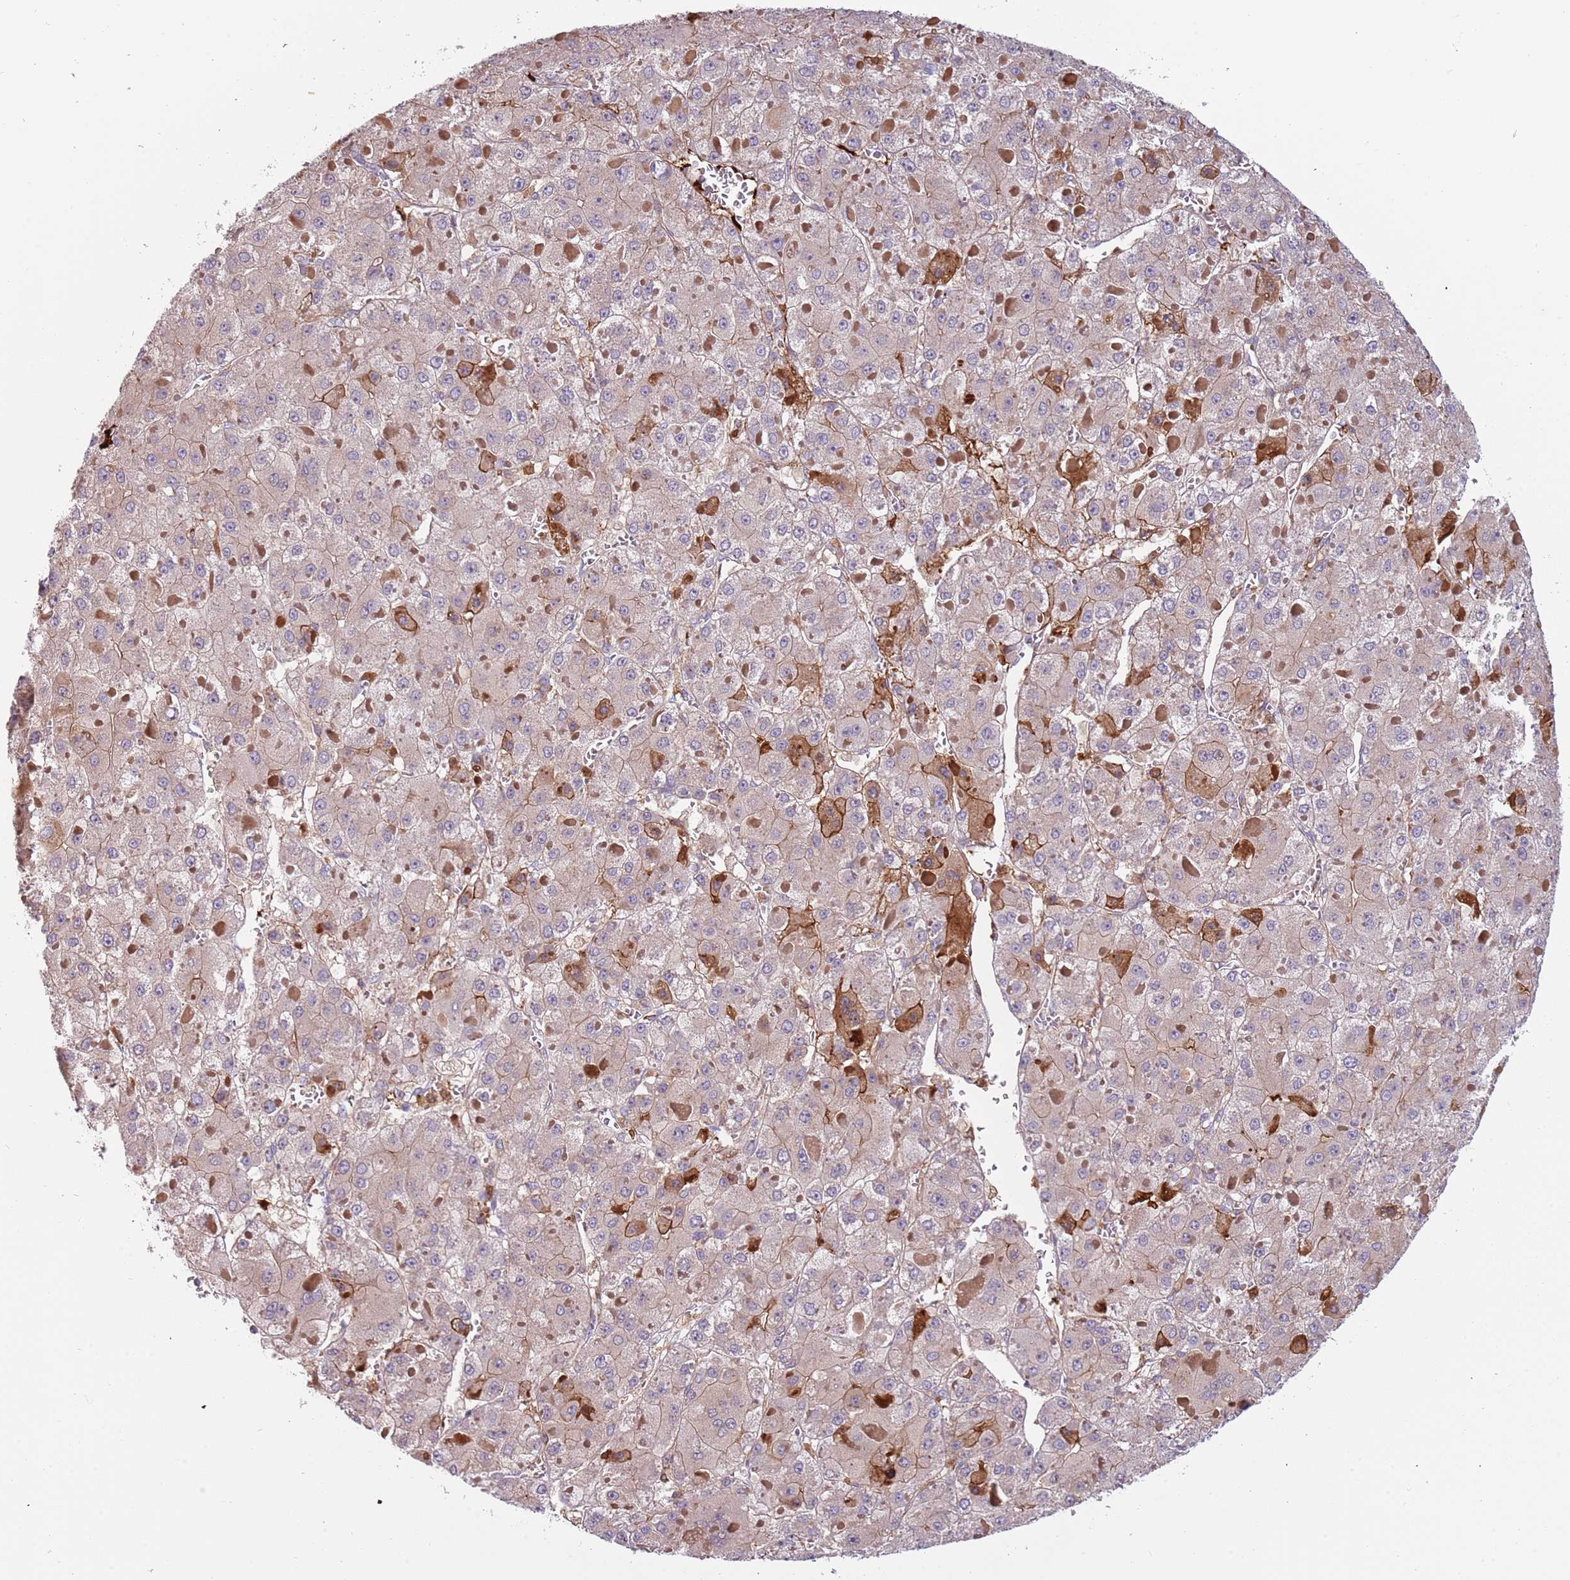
{"staining": {"intensity": "moderate", "quantity": "<25%", "location": "cytoplasmic/membranous"}, "tissue": "liver cancer", "cell_type": "Tumor cells", "image_type": "cancer", "snomed": [{"axis": "morphology", "description": "Carcinoma, Hepatocellular, NOS"}, {"axis": "topography", "description": "Liver"}], "caption": "Immunohistochemical staining of human liver cancer demonstrates moderate cytoplasmic/membranous protein positivity in approximately <25% of tumor cells.", "gene": "NADK", "patient": {"sex": "female", "age": 73}}